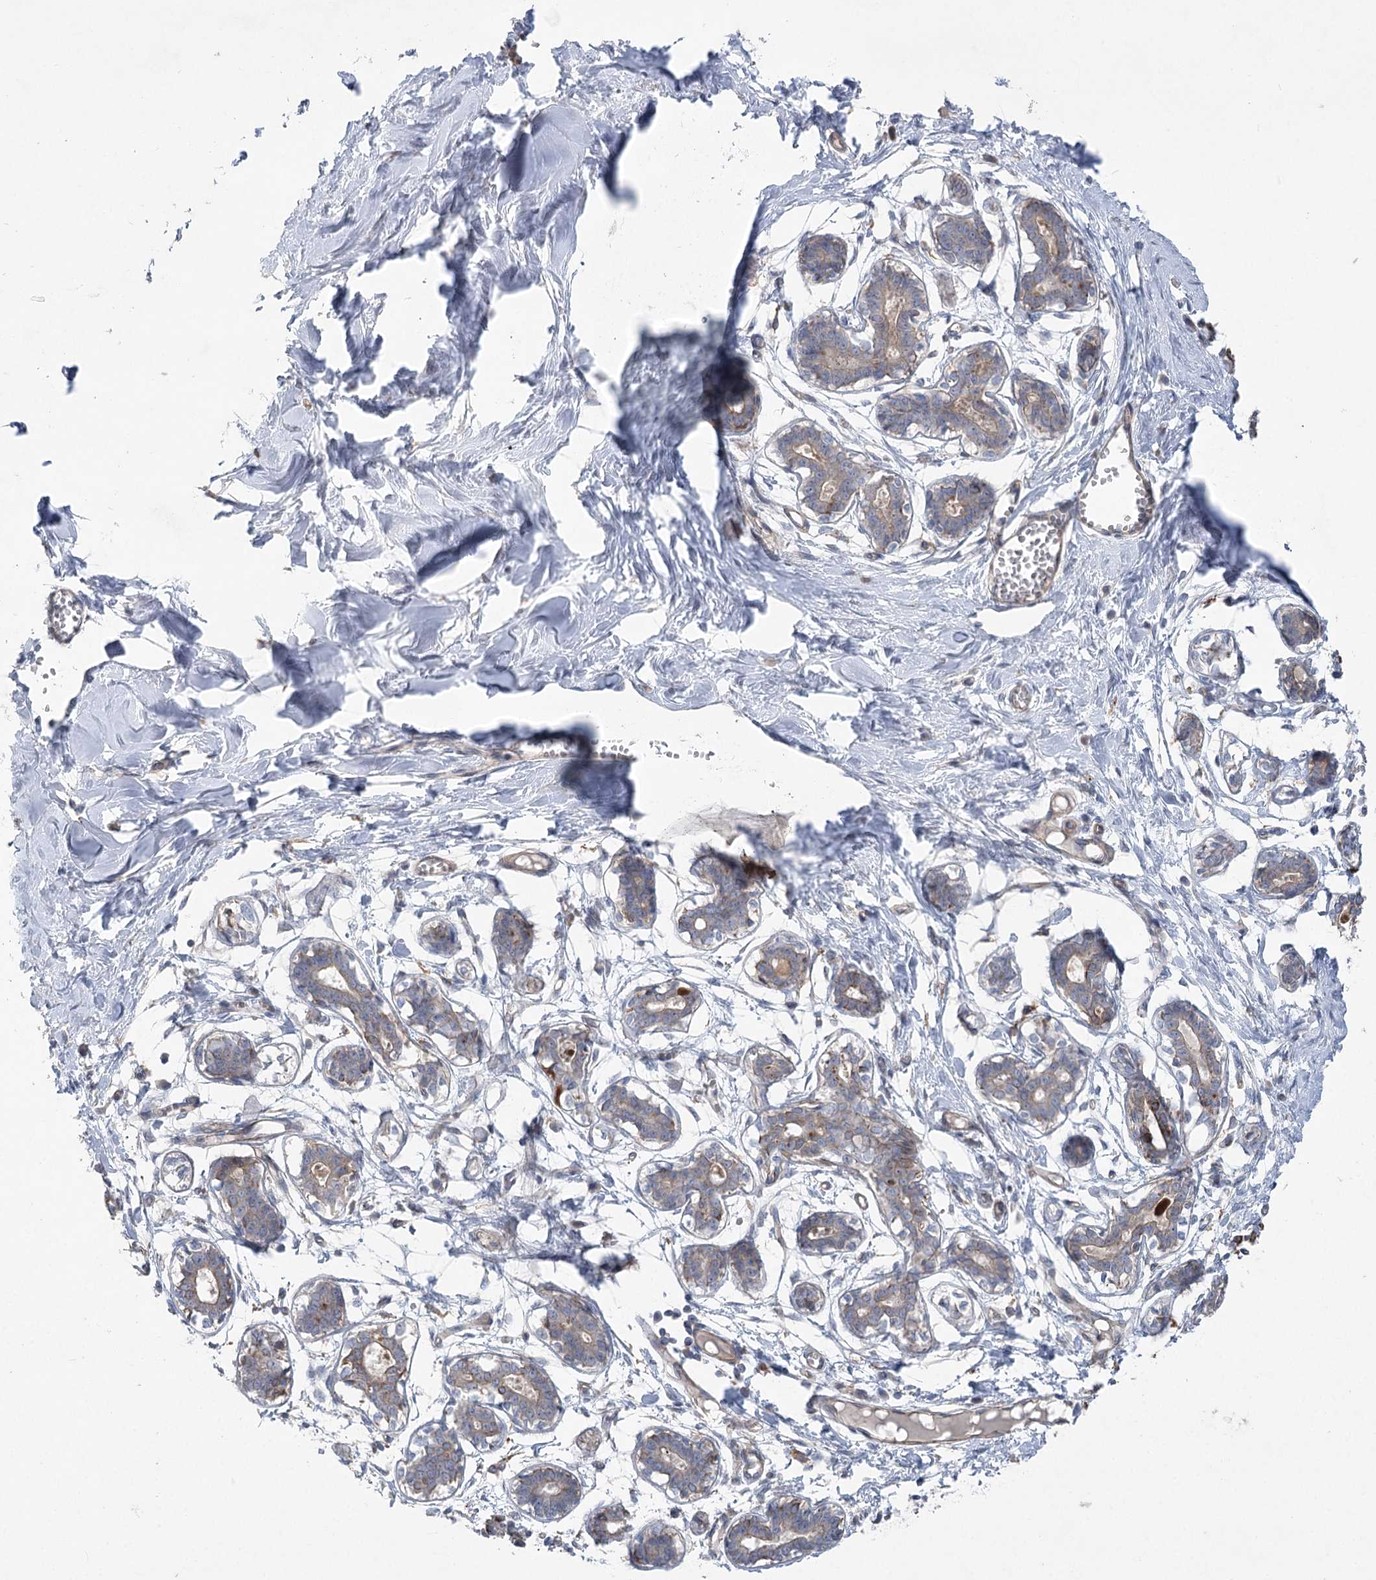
{"staining": {"intensity": "negative", "quantity": "none", "location": "none"}, "tissue": "breast", "cell_type": "Adipocytes", "image_type": "normal", "snomed": [{"axis": "morphology", "description": "Normal tissue, NOS"}, {"axis": "topography", "description": "Breast"}], "caption": "A high-resolution image shows immunohistochemistry (IHC) staining of normal breast, which shows no significant staining in adipocytes.", "gene": "SCN11A", "patient": {"sex": "female", "age": 27}}